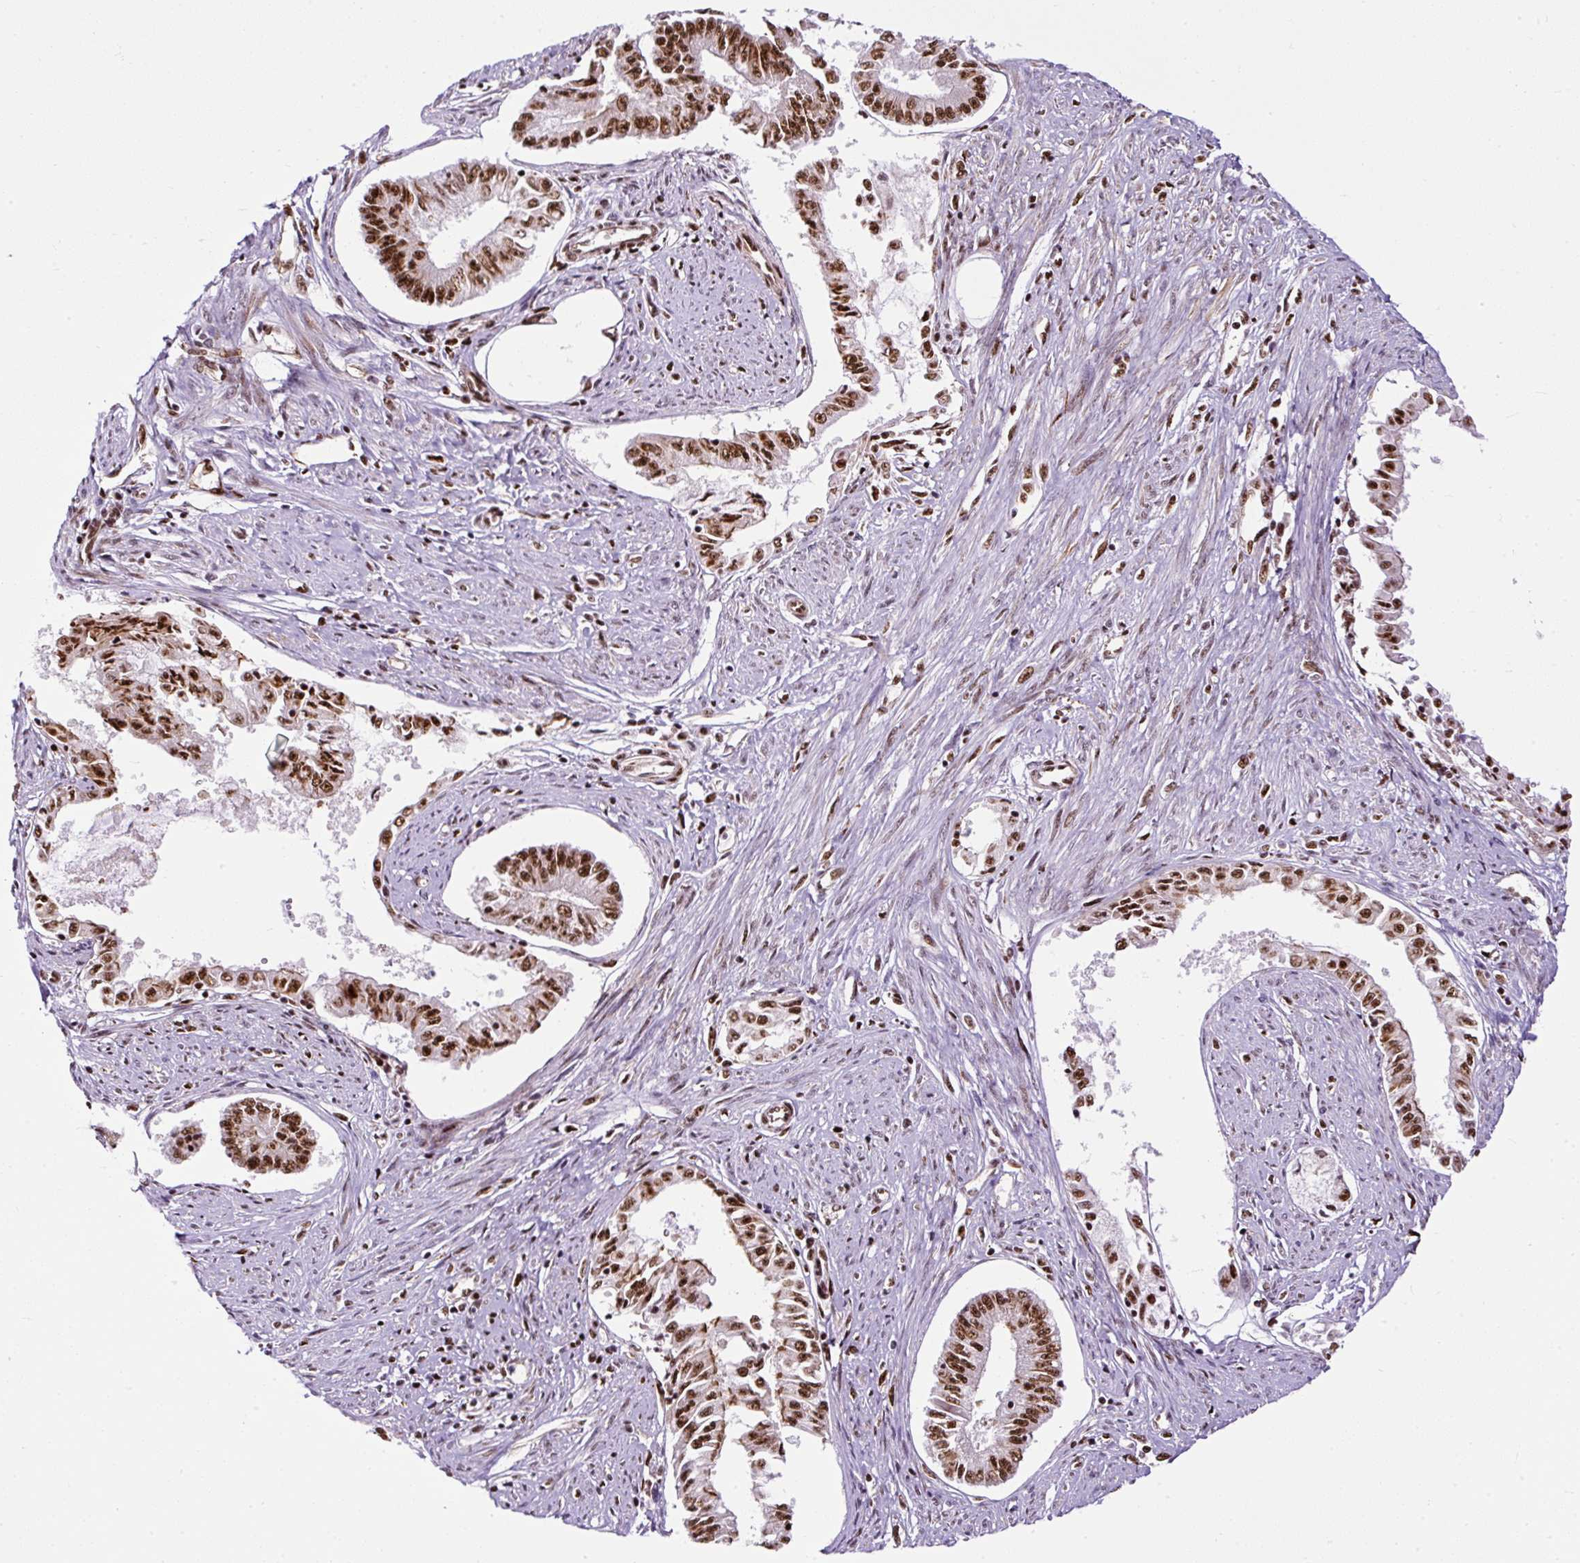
{"staining": {"intensity": "strong", "quantity": ">75%", "location": "nuclear"}, "tissue": "endometrial cancer", "cell_type": "Tumor cells", "image_type": "cancer", "snomed": [{"axis": "morphology", "description": "Adenocarcinoma, NOS"}, {"axis": "topography", "description": "Endometrium"}], "caption": "This is an image of IHC staining of endometrial cancer, which shows strong expression in the nuclear of tumor cells.", "gene": "LUC7L2", "patient": {"sex": "female", "age": 76}}